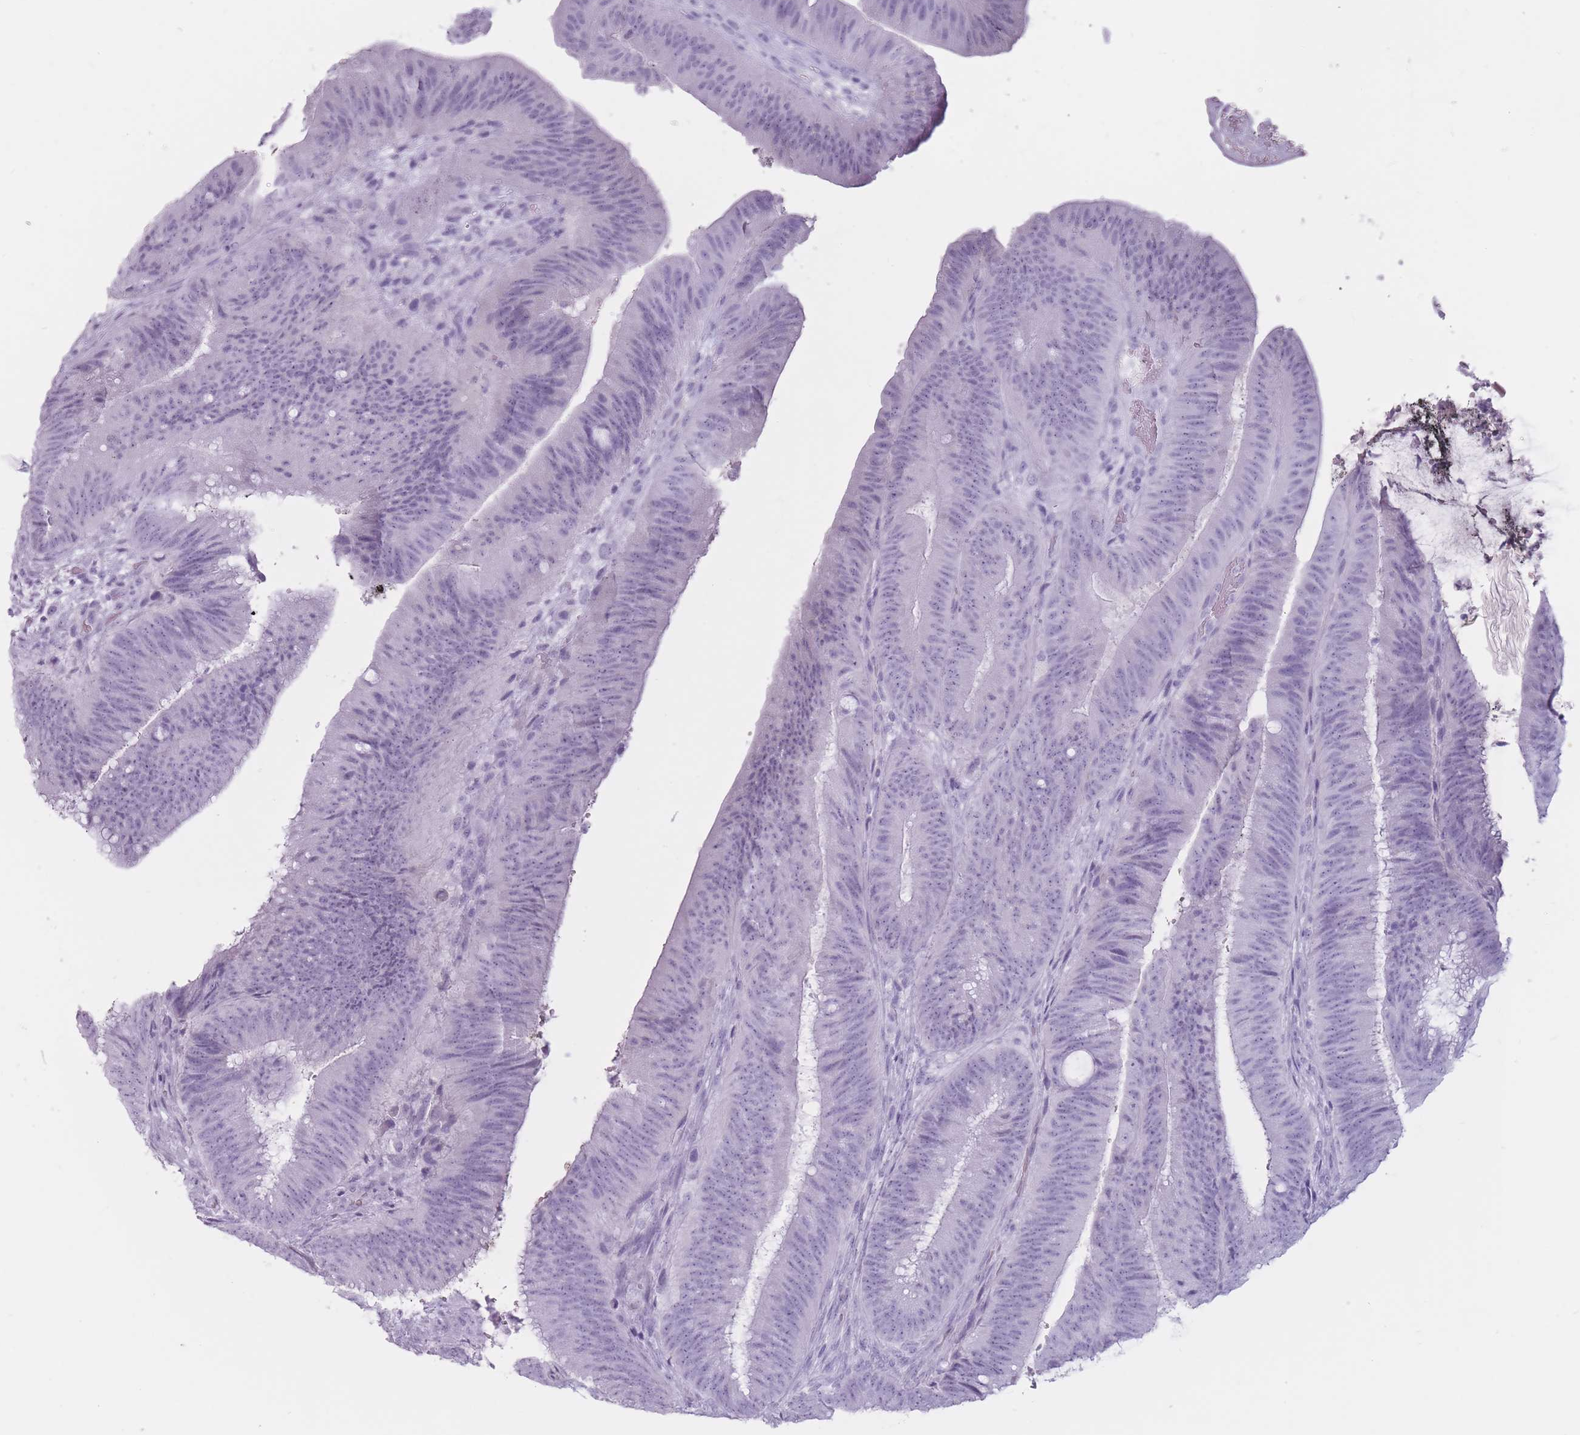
{"staining": {"intensity": "negative", "quantity": "none", "location": "none"}, "tissue": "colorectal cancer", "cell_type": "Tumor cells", "image_type": "cancer", "snomed": [{"axis": "morphology", "description": "Adenocarcinoma, NOS"}, {"axis": "topography", "description": "Colon"}], "caption": "High magnification brightfield microscopy of colorectal adenocarcinoma stained with DAB (3,3'-diaminobenzidine) (brown) and counterstained with hematoxylin (blue): tumor cells show no significant staining.", "gene": "PNMA3", "patient": {"sex": "female", "age": 43}}